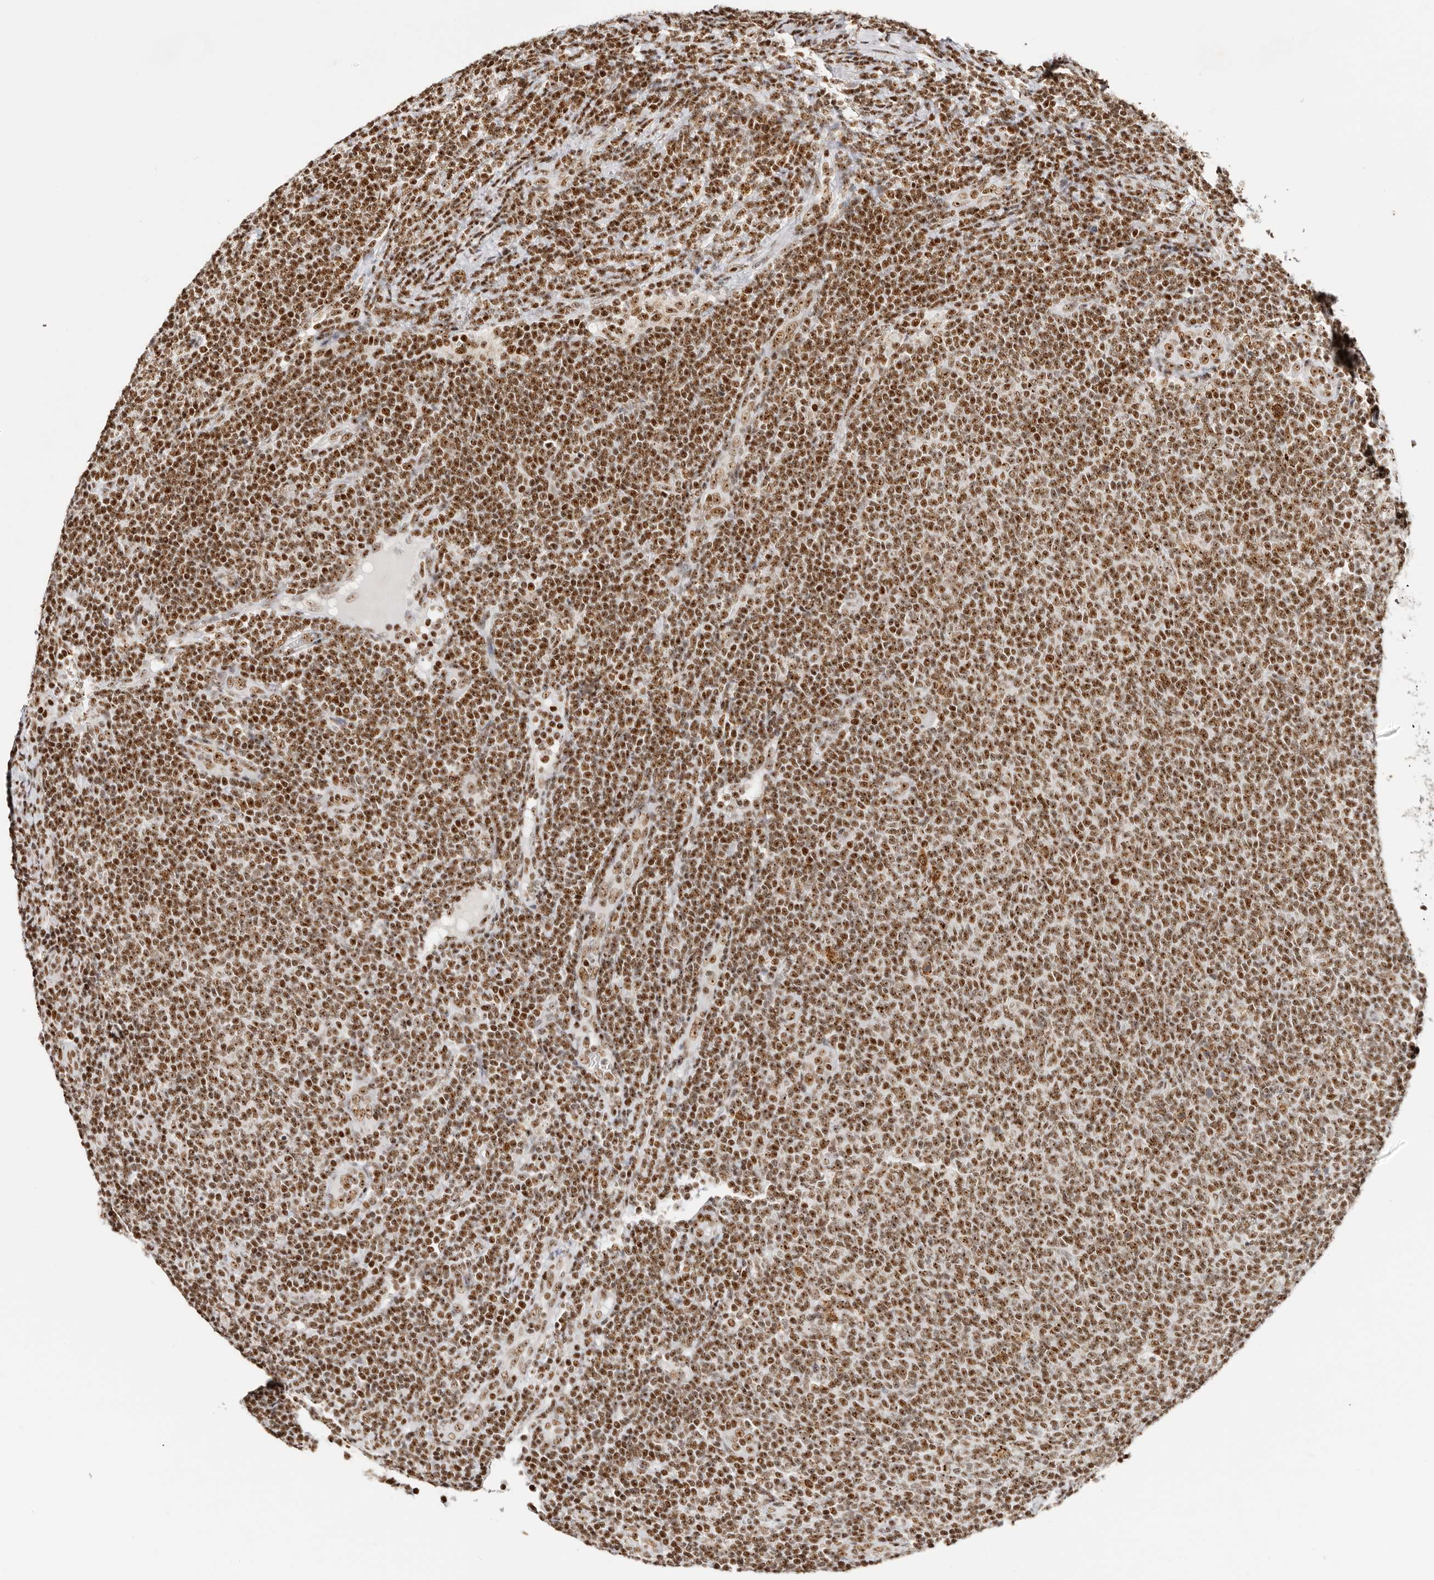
{"staining": {"intensity": "strong", "quantity": ">75%", "location": "nuclear"}, "tissue": "lymphoma", "cell_type": "Tumor cells", "image_type": "cancer", "snomed": [{"axis": "morphology", "description": "Malignant lymphoma, non-Hodgkin's type, Low grade"}, {"axis": "topography", "description": "Lymph node"}], "caption": "IHC (DAB (3,3'-diaminobenzidine)) staining of lymphoma reveals strong nuclear protein expression in about >75% of tumor cells. (DAB IHC, brown staining for protein, blue staining for nuclei).", "gene": "IQGAP3", "patient": {"sex": "male", "age": 66}}